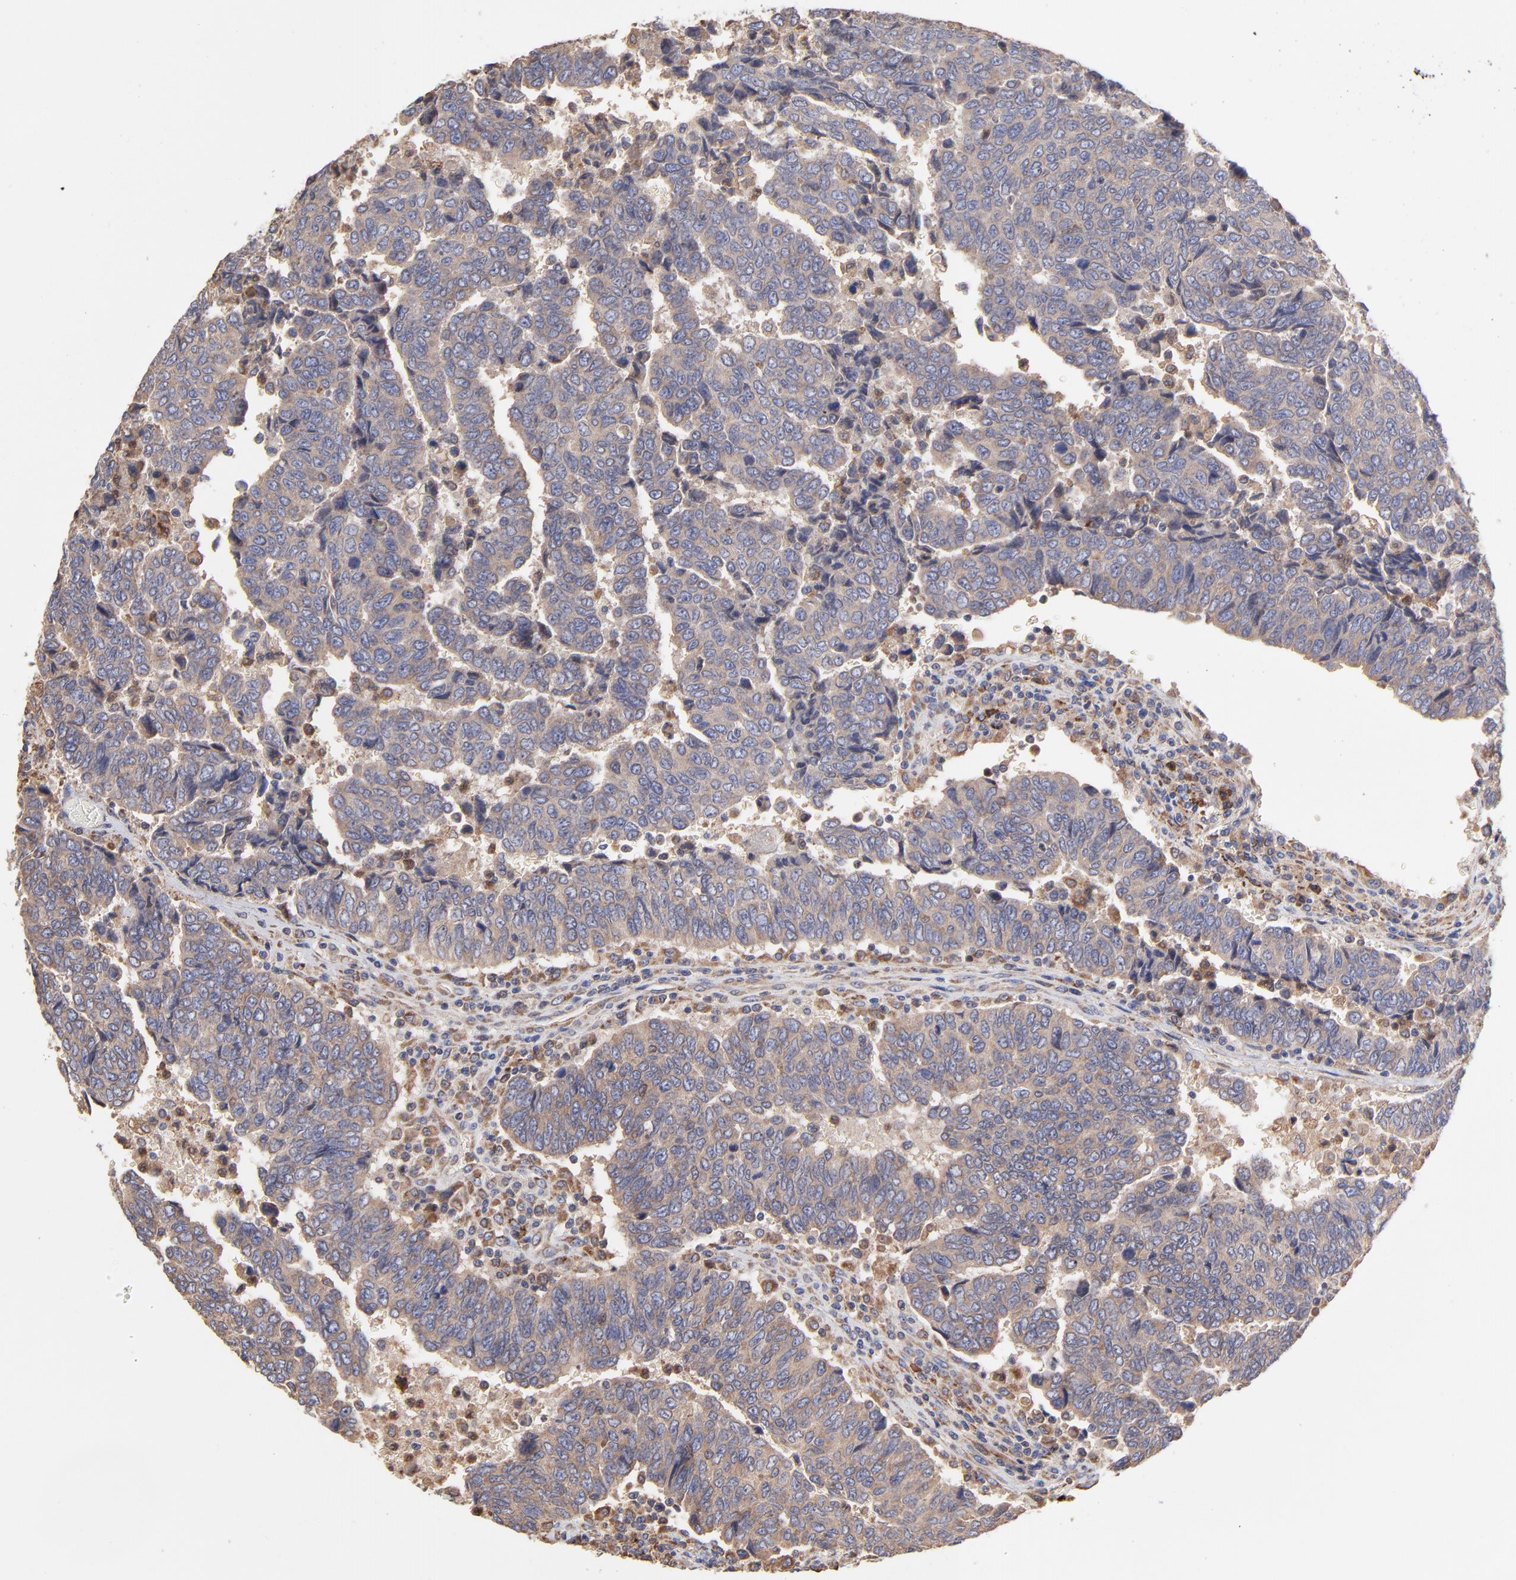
{"staining": {"intensity": "moderate", "quantity": ">75%", "location": "cytoplasmic/membranous"}, "tissue": "urothelial cancer", "cell_type": "Tumor cells", "image_type": "cancer", "snomed": [{"axis": "morphology", "description": "Urothelial carcinoma, High grade"}, {"axis": "topography", "description": "Urinary bladder"}], "caption": "Protein staining exhibits moderate cytoplasmic/membranous expression in about >75% of tumor cells in high-grade urothelial carcinoma.", "gene": "PFKM", "patient": {"sex": "male", "age": 86}}